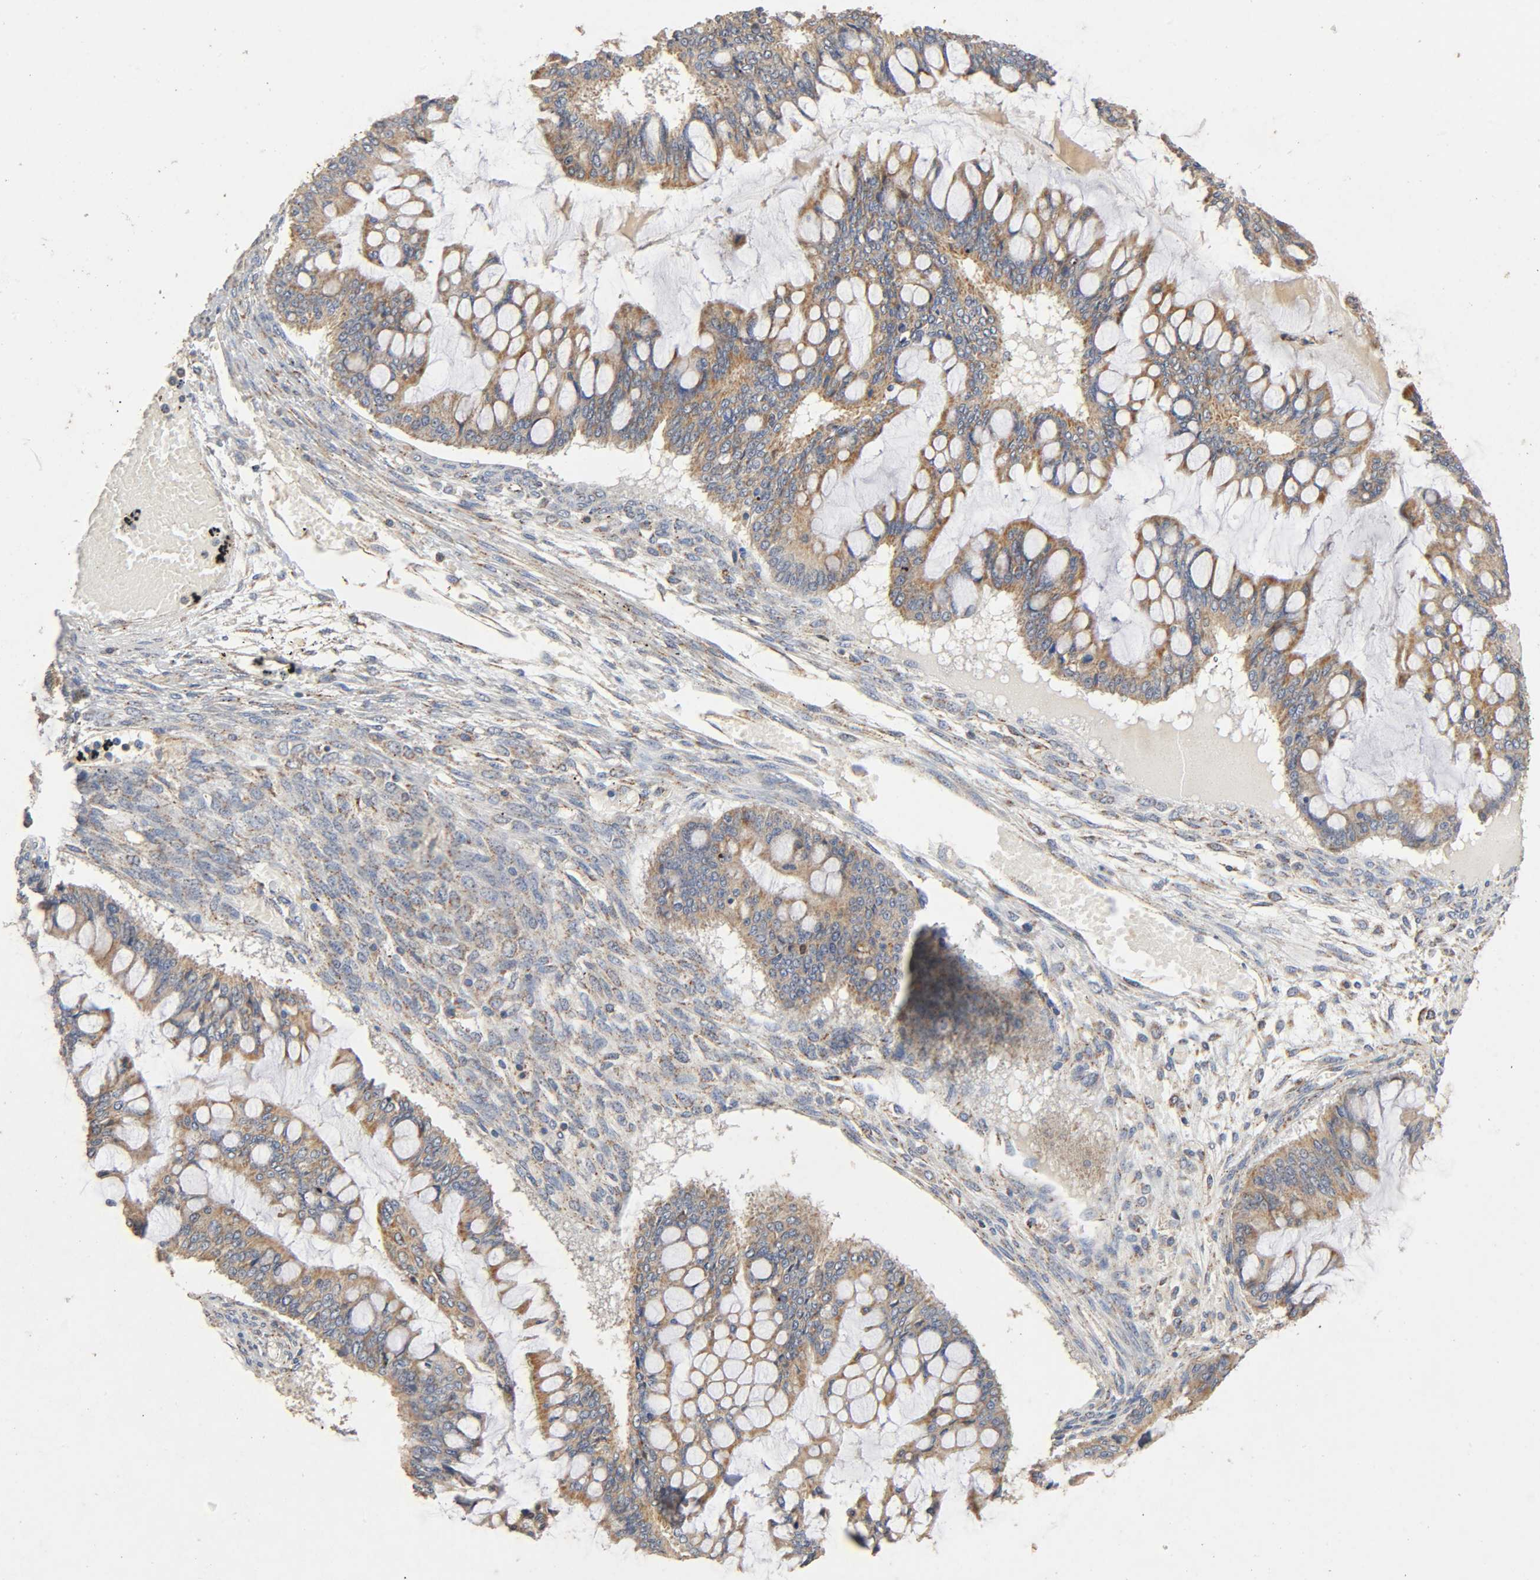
{"staining": {"intensity": "weak", "quantity": "25%-75%", "location": "cytoplasmic/membranous"}, "tissue": "ovarian cancer", "cell_type": "Tumor cells", "image_type": "cancer", "snomed": [{"axis": "morphology", "description": "Cystadenocarcinoma, mucinous, NOS"}, {"axis": "topography", "description": "Ovary"}], "caption": "An immunohistochemistry (IHC) micrograph of tumor tissue is shown. Protein staining in brown highlights weak cytoplasmic/membranous positivity in mucinous cystadenocarcinoma (ovarian) within tumor cells.", "gene": "NDUFS3", "patient": {"sex": "female", "age": 73}}